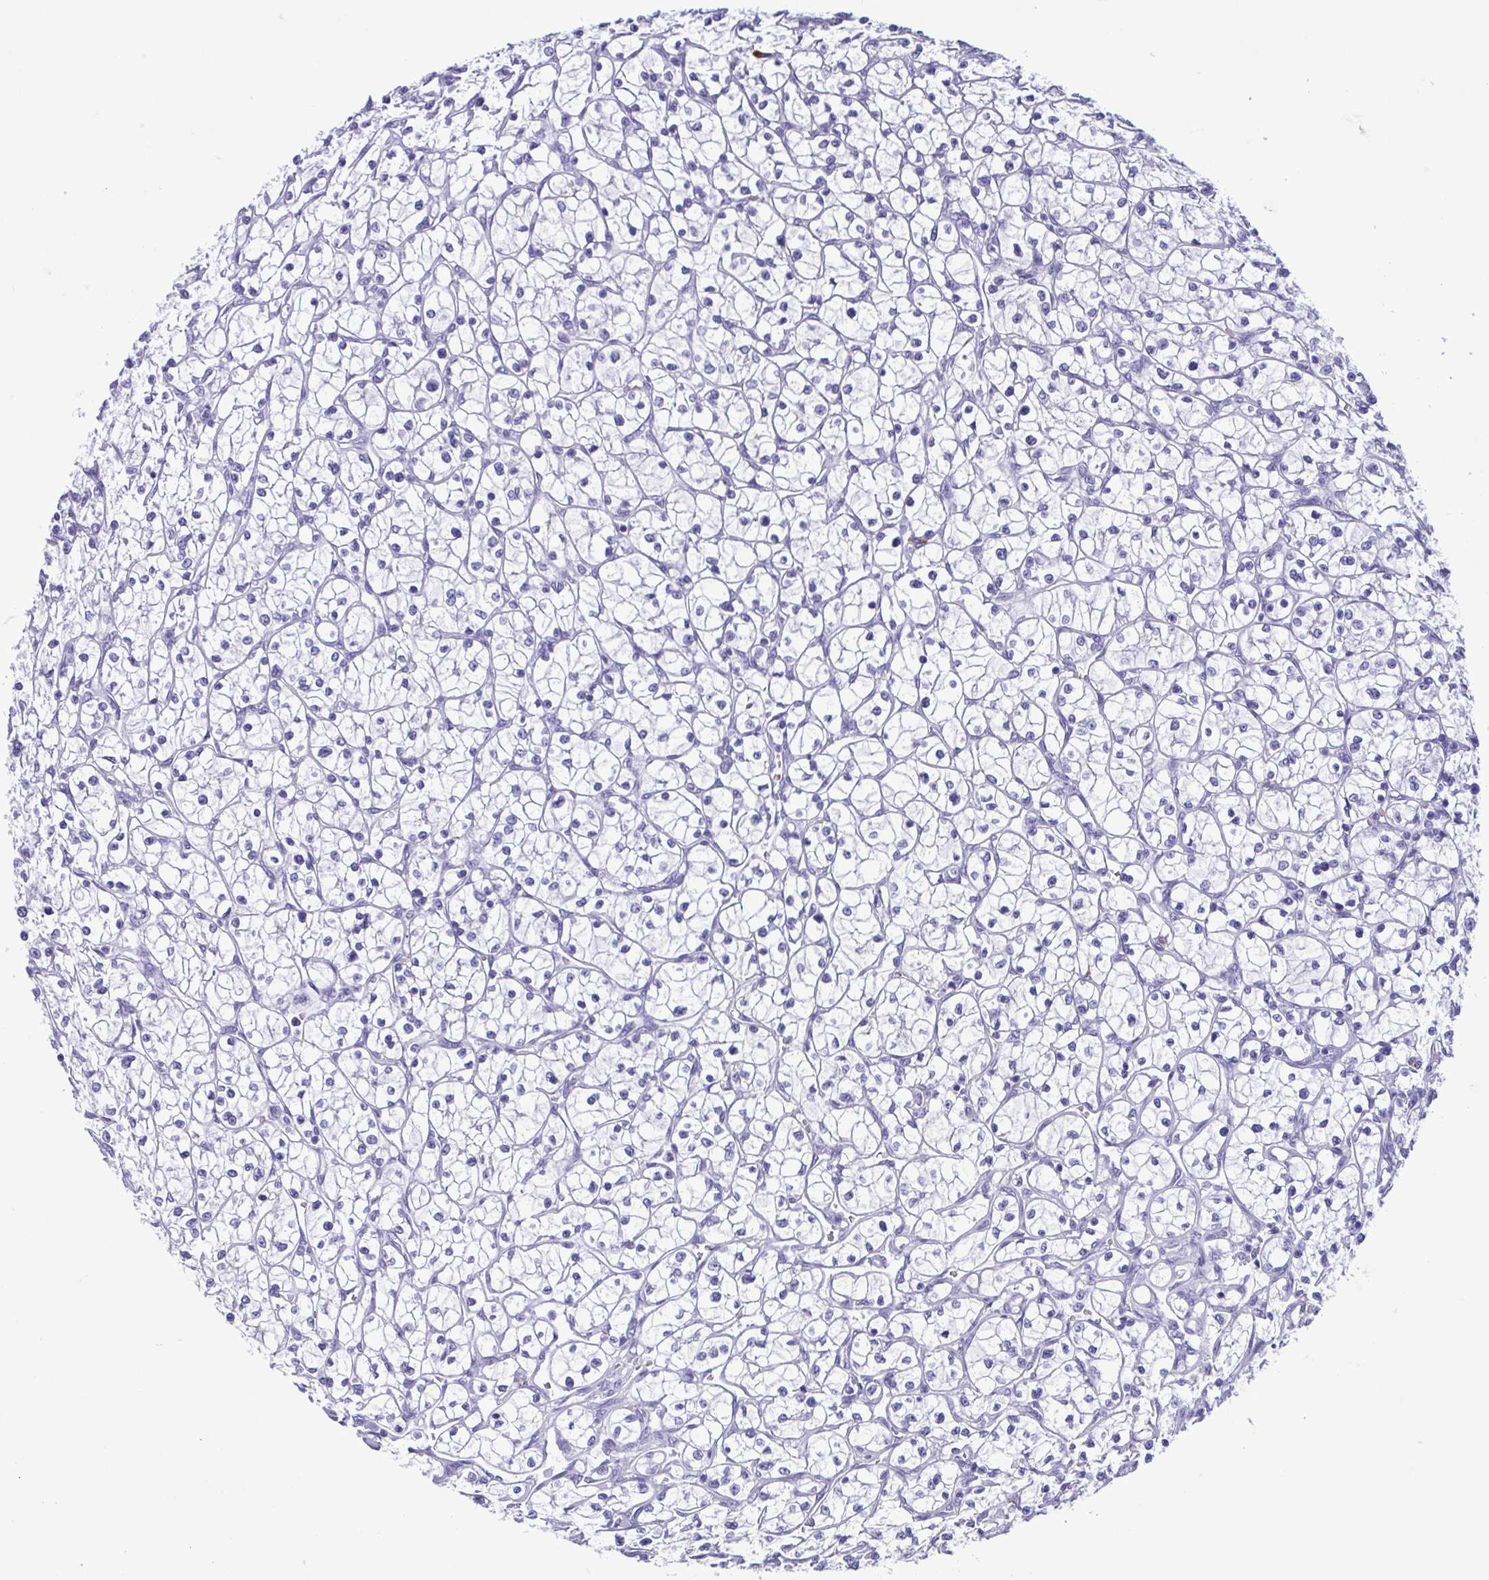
{"staining": {"intensity": "negative", "quantity": "none", "location": "none"}, "tissue": "renal cancer", "cell_type": "Tumor cells", "image_type": "cancer", "snomed": [{"axis": "morphology", "description": "Adenocarcinoma, NOS"}, {"axis": "topography", "description": "Kidney"}], "caption": "Immunohistochemistry photomicrograph of renal cancer stained for a protein (brown), which exhibits no staining in tumor cells.", "gene": "SPATA16", "patient": {"sex": "female", "age": 64}}